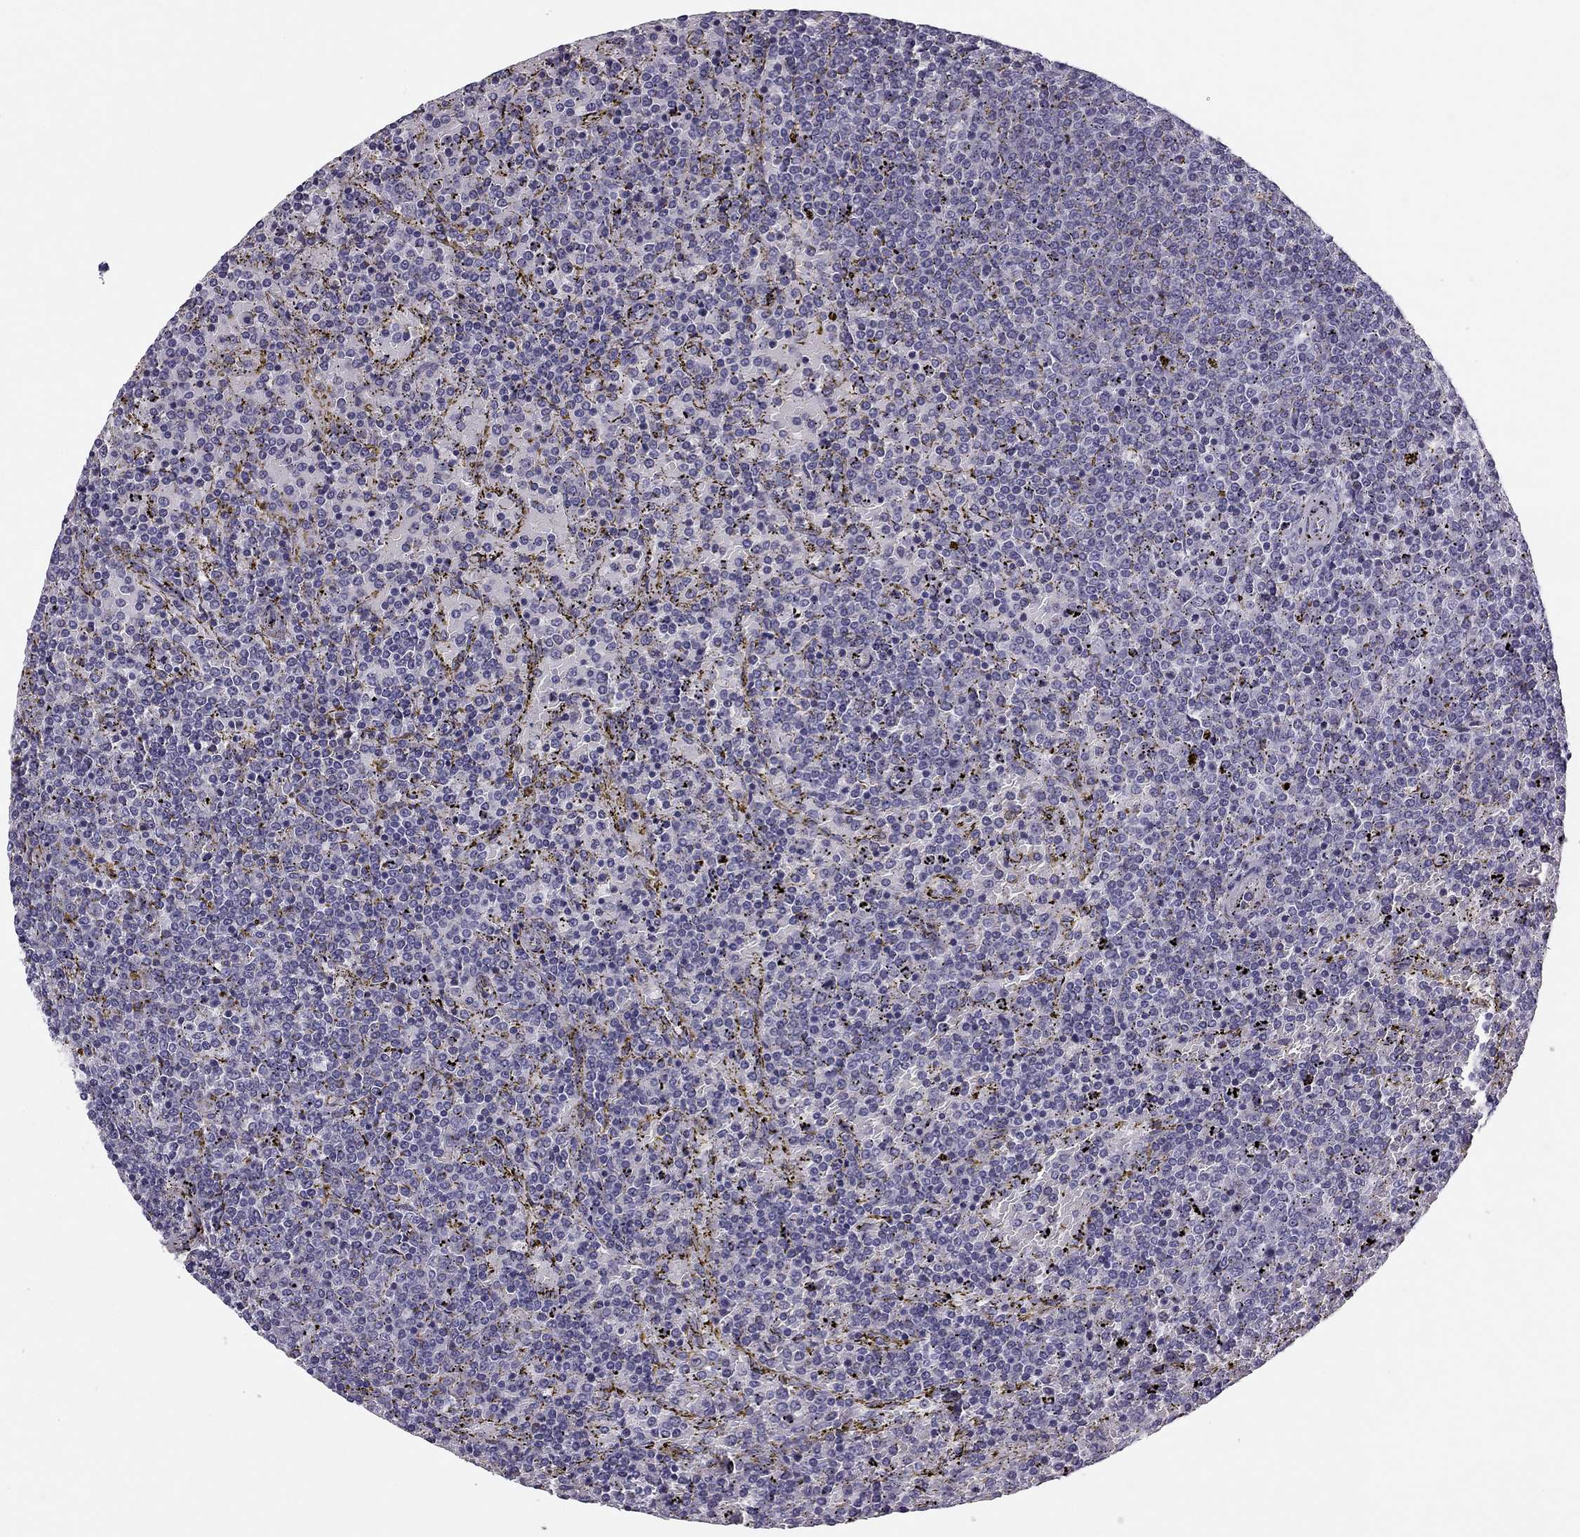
{"staining": {"intensity": "negative", "quantity": "none", "location": "none"}, "tissue": "lymphoma", "cell_type": "Tumor cells", "image_type": "cancer", "snomed": [{"axis": "morphology", "description": "Malignant lymphoma, non-Hodgkin's type, Low grade"}, {"axis": "topography", "description": "Spleen"}], "caption": "Protein analysis of malignant lymphoma, non-Hodgkin's type (low-grade) exhibits no significant positivity in tumor cells.", "gene": "MC5R", "patient": {"sex": "female", "age": 77}}